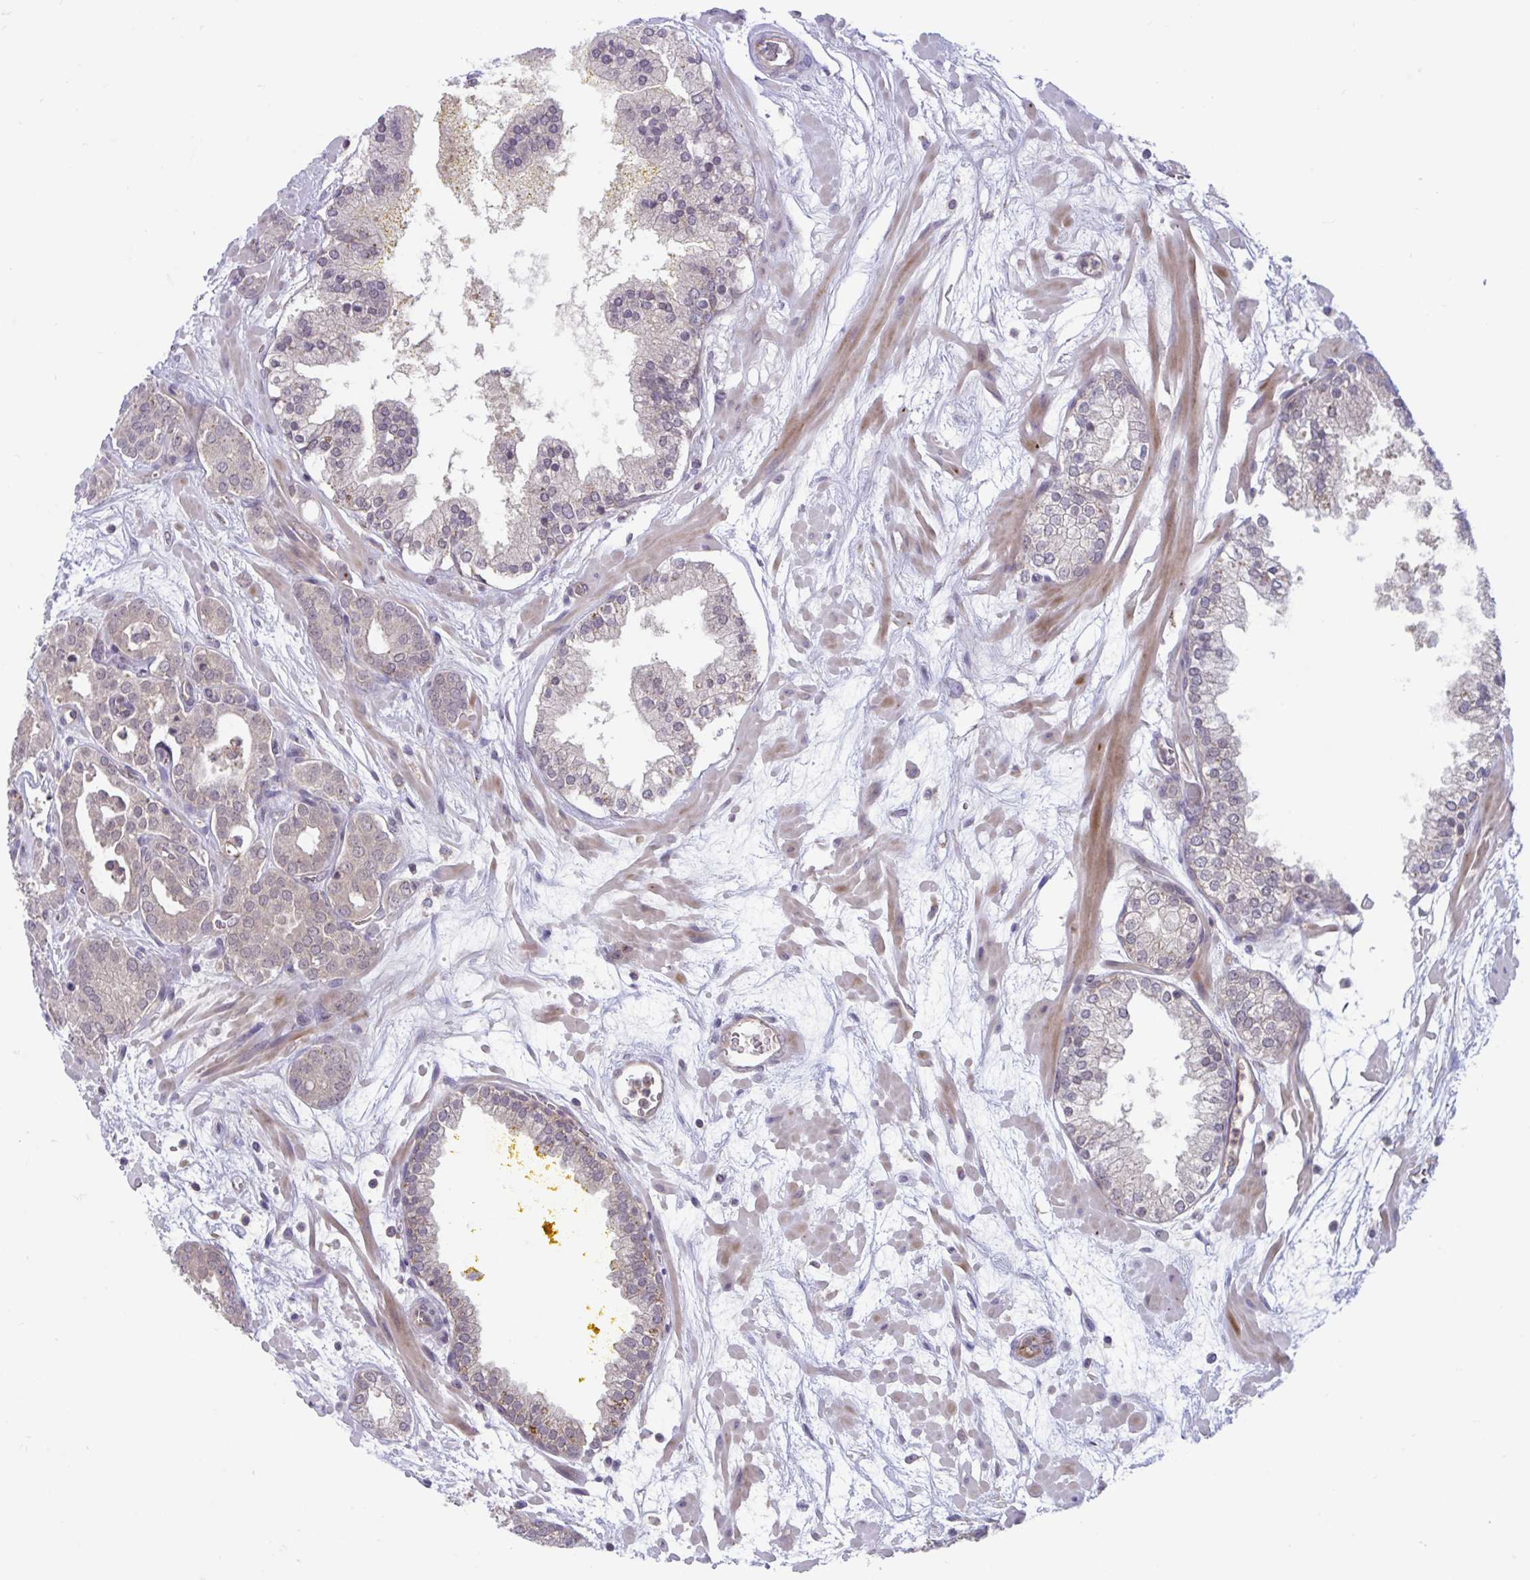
{"staining": {"intensity": "weak", "quantity": "<25%", "location": "cytoplasmic/membranous,nuclear"}, "tissue": "prostate cancer", "cell_type": "Tumor cells", "image_type": "cancer", "snomed": [{"axis": "morphology", "description": "Adenocarcinoma, High grade"}, {"axis": "topography", "description": "Prostate"}], "caption": "This is an IHC micrograph of human high-grade adenocarcinoma (prostate). There is no expression in tumor cells.", "gene": "IST1", "patient": {"sex": "male", "age": 66}}